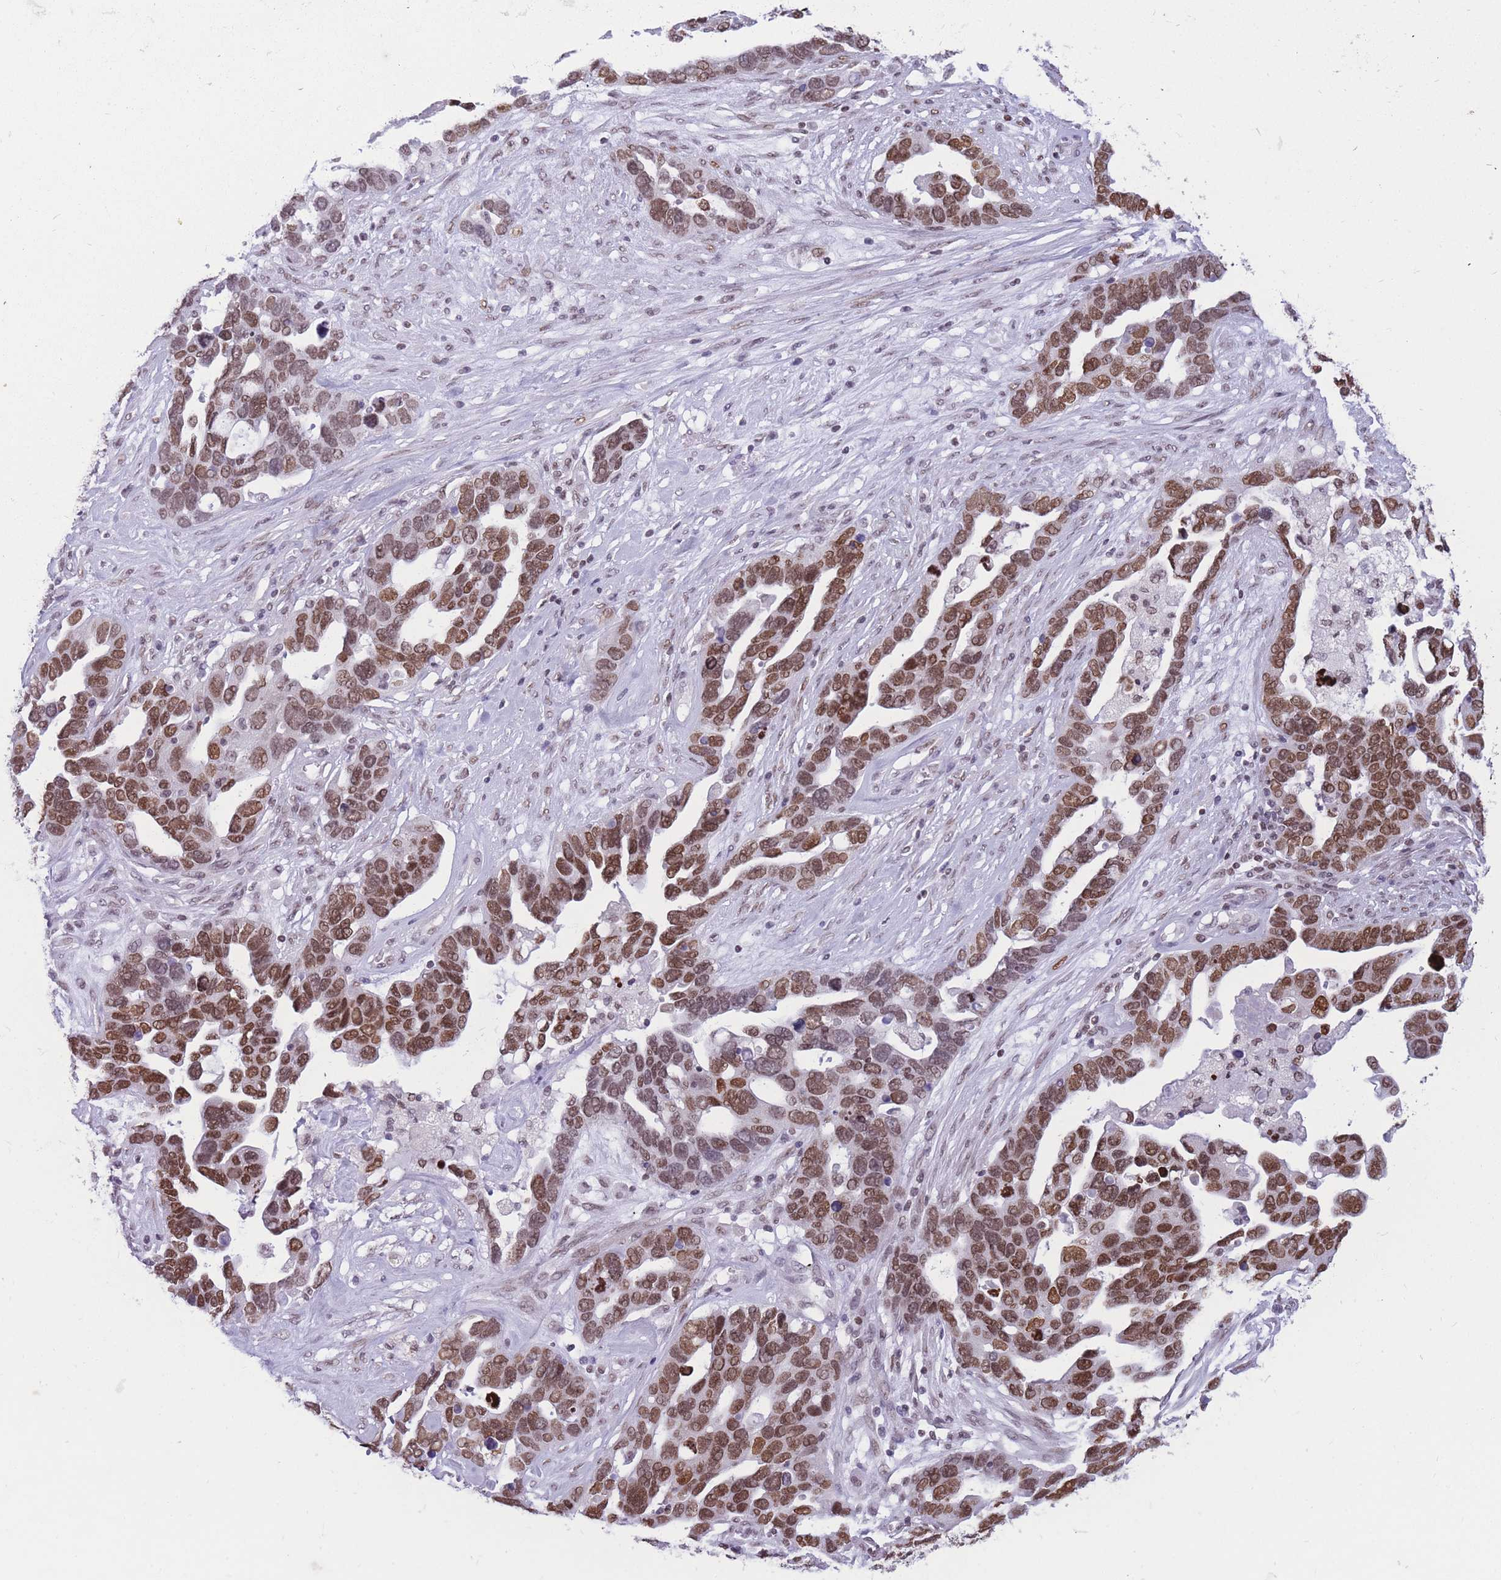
{"staining": {"intensity": "moderate", "quantity": ">75%", "location": "nuclear"}, "tissue": "ovarian cancer", "cell_type": "Tumor cells", "image_type": "cancer", "snomed": [{"axis": "morphology", "description": "Cystadenocarcinoma, serous, NOS"}, {"axis": "topography", "description": "Ovary"}], "caption": "Ovarian cancer stained with a brown dye demonstrates moderate nuclear positive positivity in approximately >75% of tumor cells.", "gene": "HMGN1", "patient": {"sex": "female", "age": 54}}